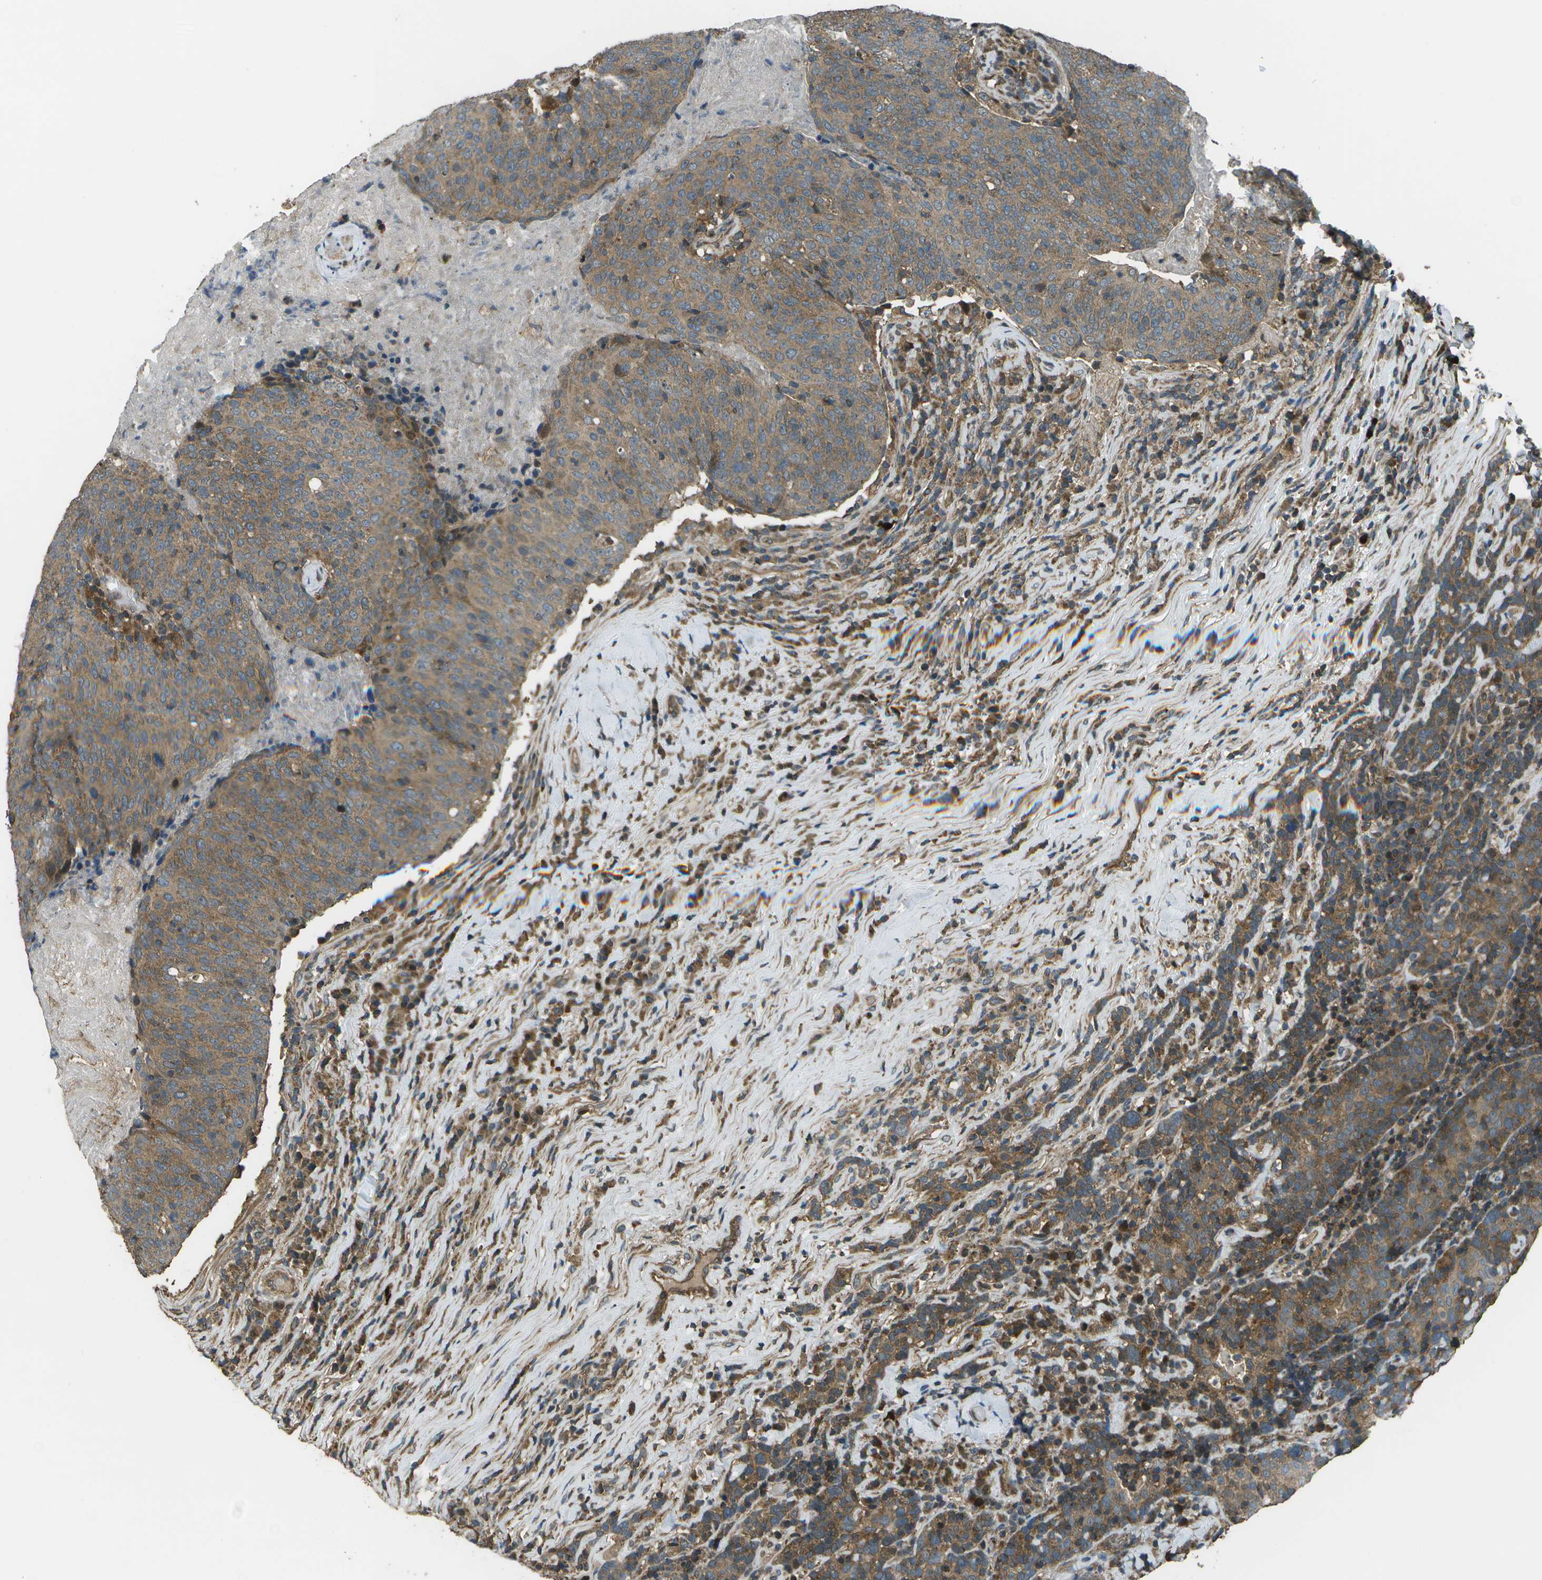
{"staining": {"intensity": "moderate", "quantity": ">75%", "location": "cytoplasmic/membranous"}, "tissue": "head and neck cancer", "cell_type": "Tumor cells", "image_type": "cancer", "snomed": [{"axis": "morphology", "description": "Squamous cell carcinoma, NOS"}, {"axis": "morphology", "description": "Squamous cell carcinoma, metastatic, NOS"}, {"axis": "topography", "description": "Lymph node"}, {"axis": "topography", "description": "Head-Neck"}], "caption": "Protein analysis of head and neck cancer tissue shows moderate cytoplasmic/membranous expression in approximately >75% of tumor cells. Ihc stains the protein in brown and the nuclei are stained blue.", "gene": "PLPBP", "patient": {"sex": "male", "age": 62}}